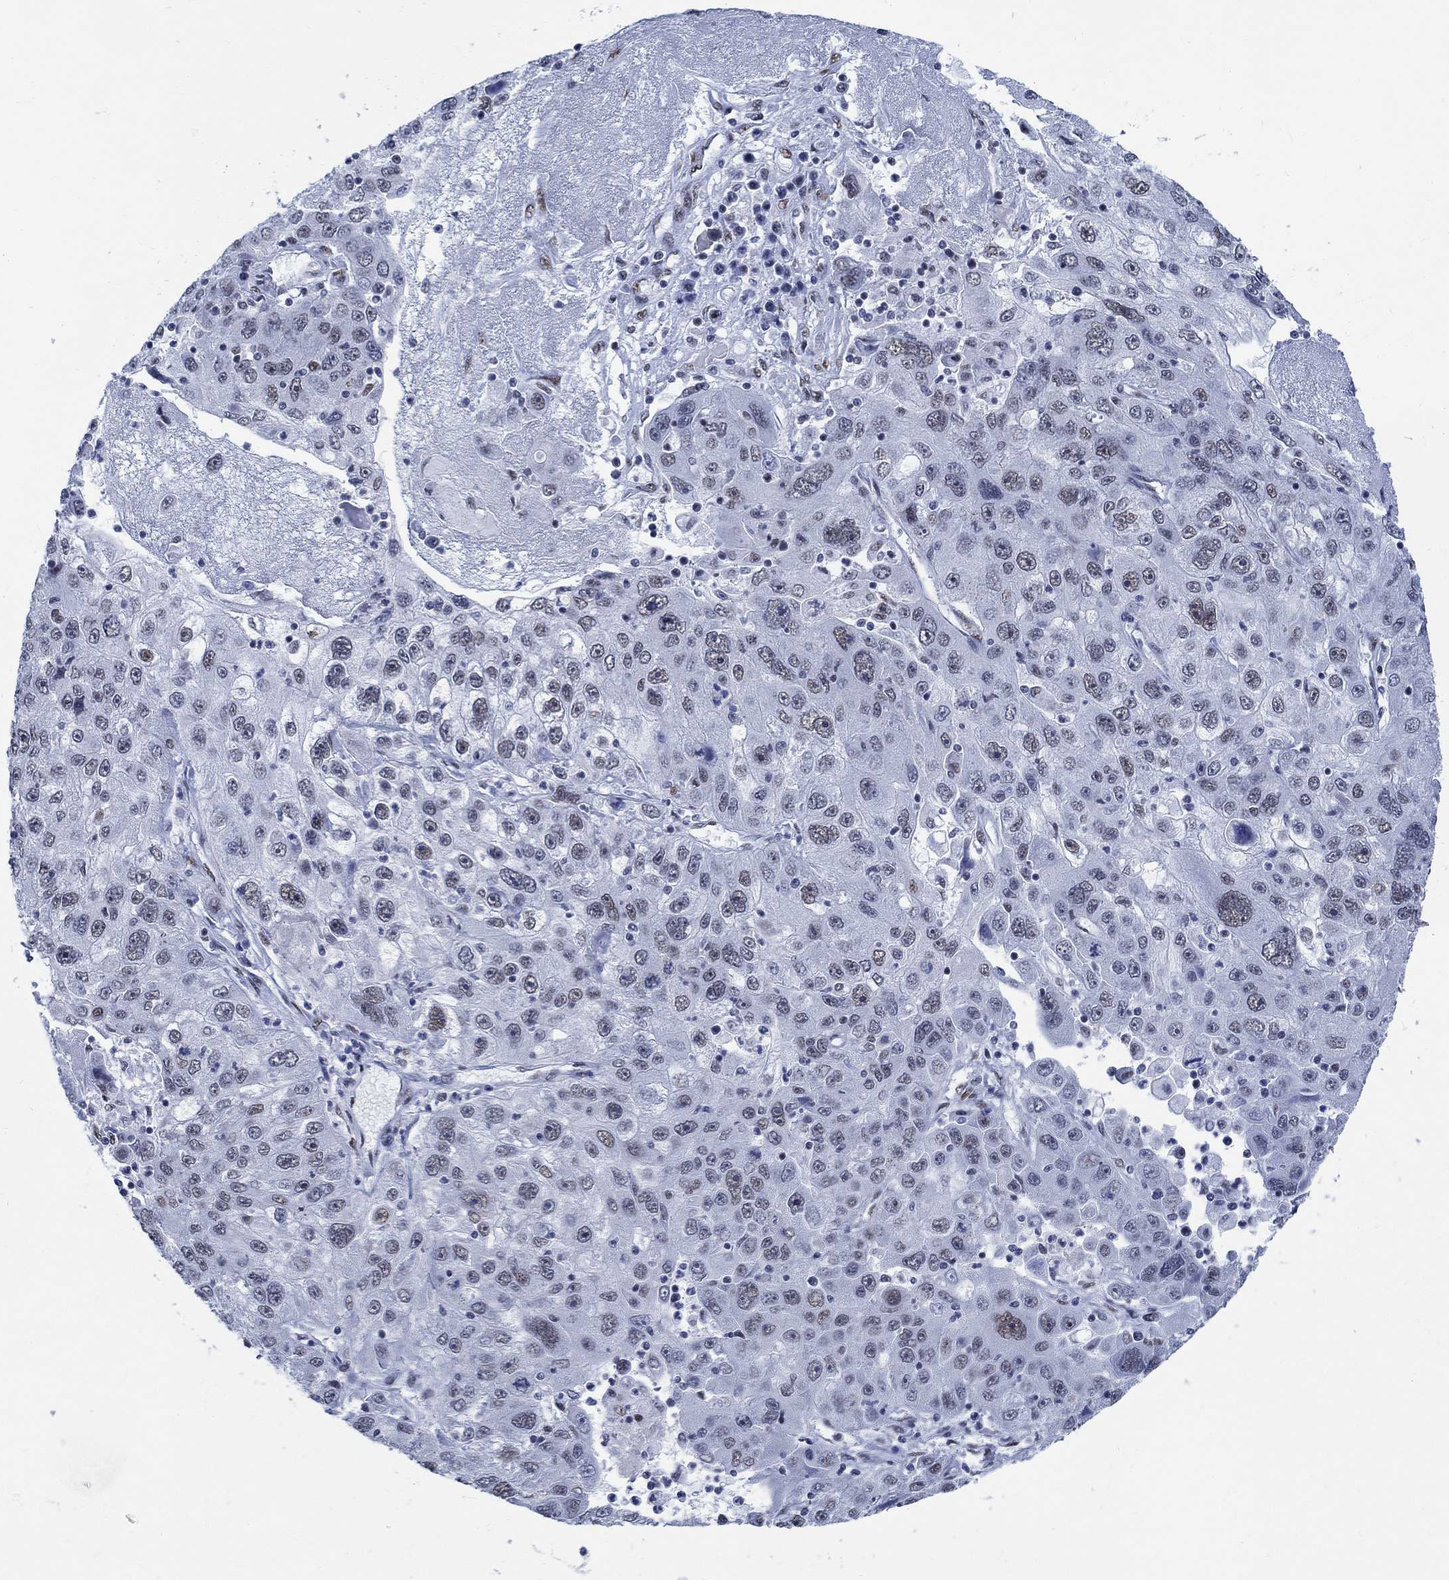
{"staining": {"intensity": "weak", "quantity": "25%-75%", "location": "nuclear"}, "tissue": "stomach cancer", "cell_type": "Tumor cells", "image_type": "cancer", "snomed": [{"axis": "morphology", "description": "Adenocarcinoma, NOS"}, {"axis": "topography", "description": "Stomach"}], "caption": "The immunohistochemical stain shows weak nuclear positivity in tumor cells of stomach adenocarcinoma tissue.", "gene": "DLK1", "patient": {"sex": "male", "age": 56}}